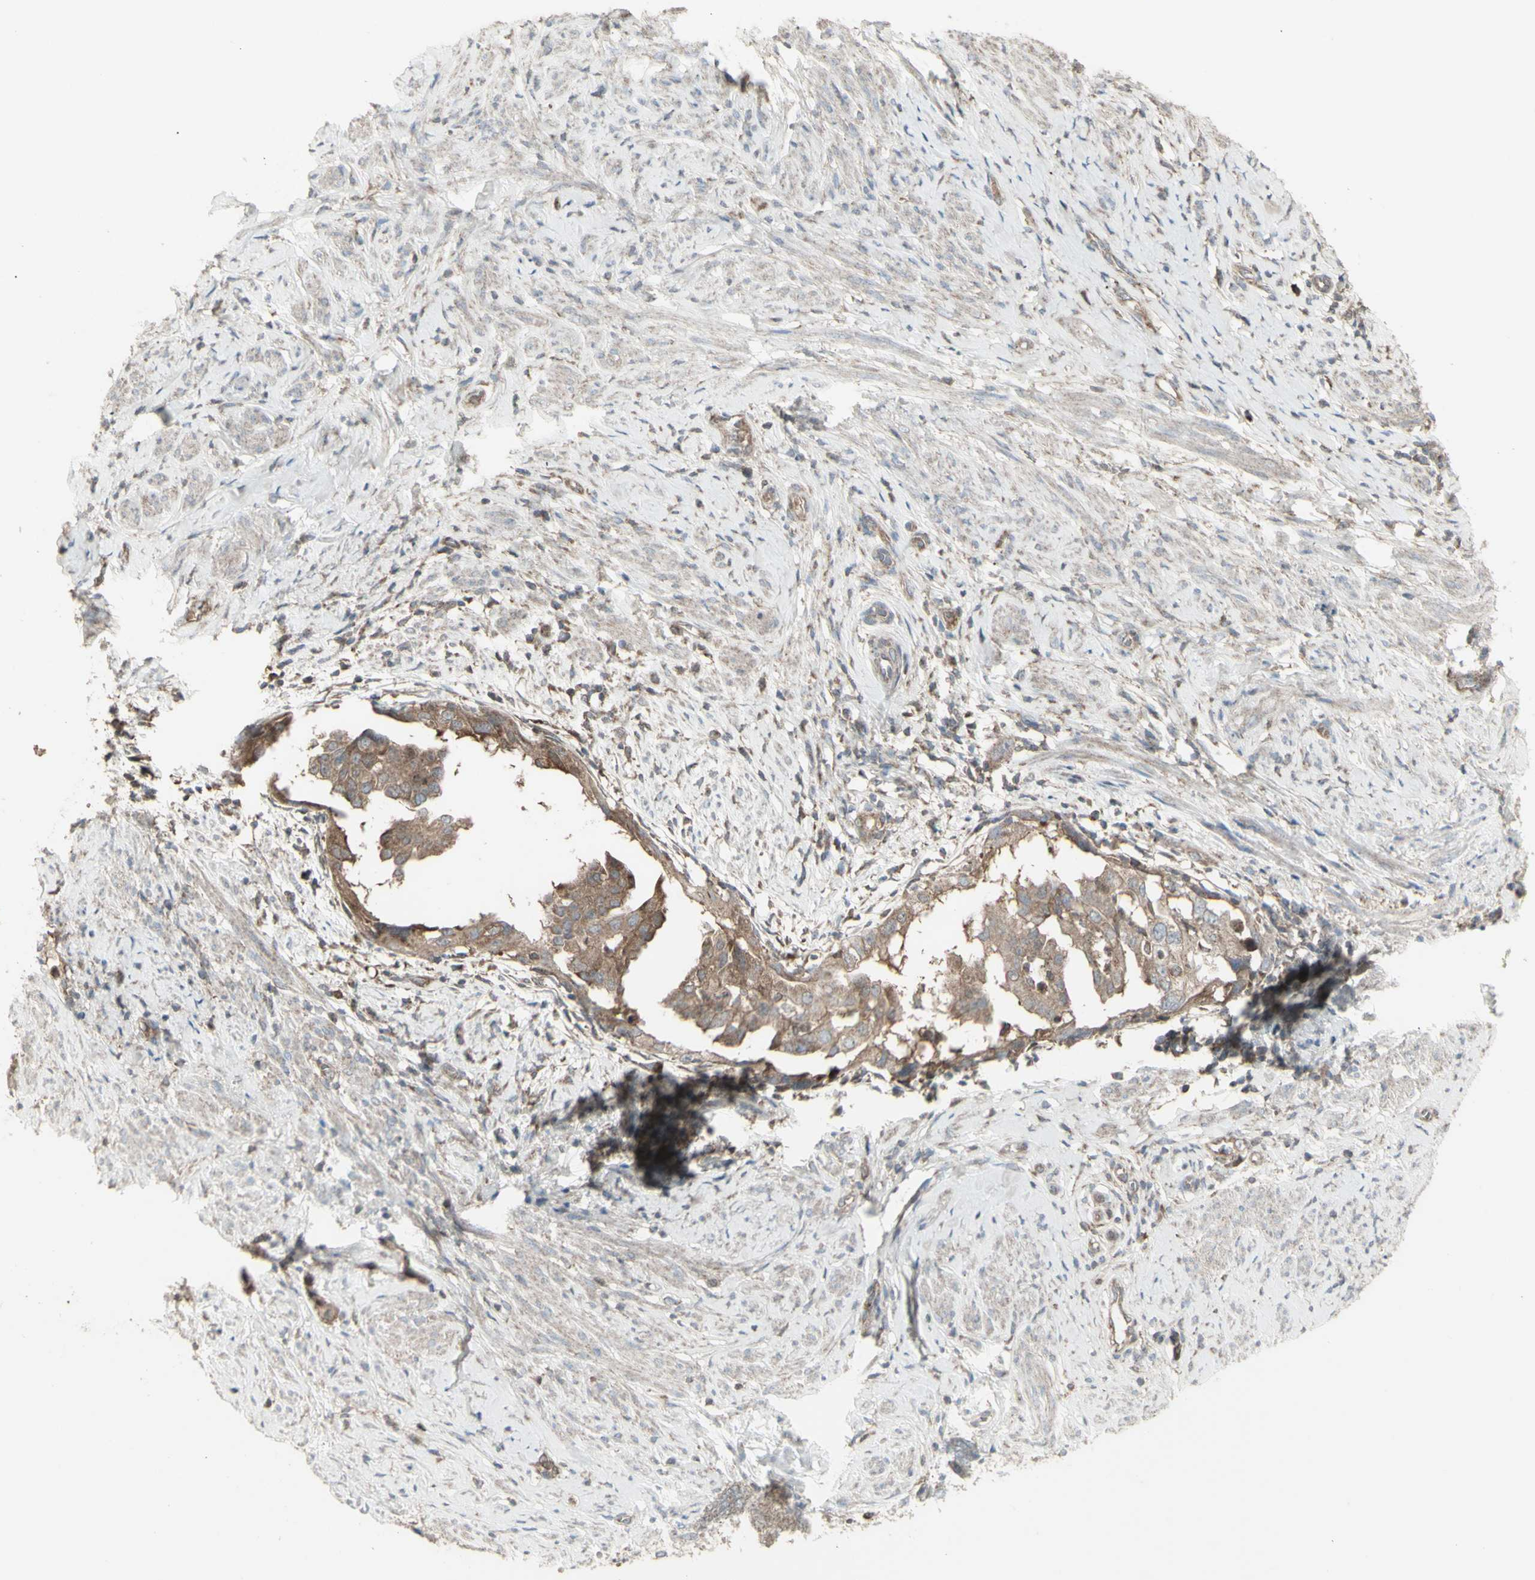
{"staining": {"intensity": "moderate", "quantity": ">75%", "location": "cytoplasmic/membranous"}, "tissue": "endometrial cancer", "cell_type": "Tumor cells", "image_type": "cancer", "snomed": [{"axis": "morphology", "description": "Adenocarcinoma, NOS"}, {"axis": "topography", "description": "Endometrium"}], "caption": "Immunohistochemistry histopathology image of neoplastic tissue: endometrial cancer stained using IHC demonstrates medium levels of moderate protein expression localized specifically in the cytoplasmic/membranous of tumor cells, appearing as a cytoplasmic/membranous brown color.", "gene": "RNASEL", "patient": {"sex": "female", "age": 85}}